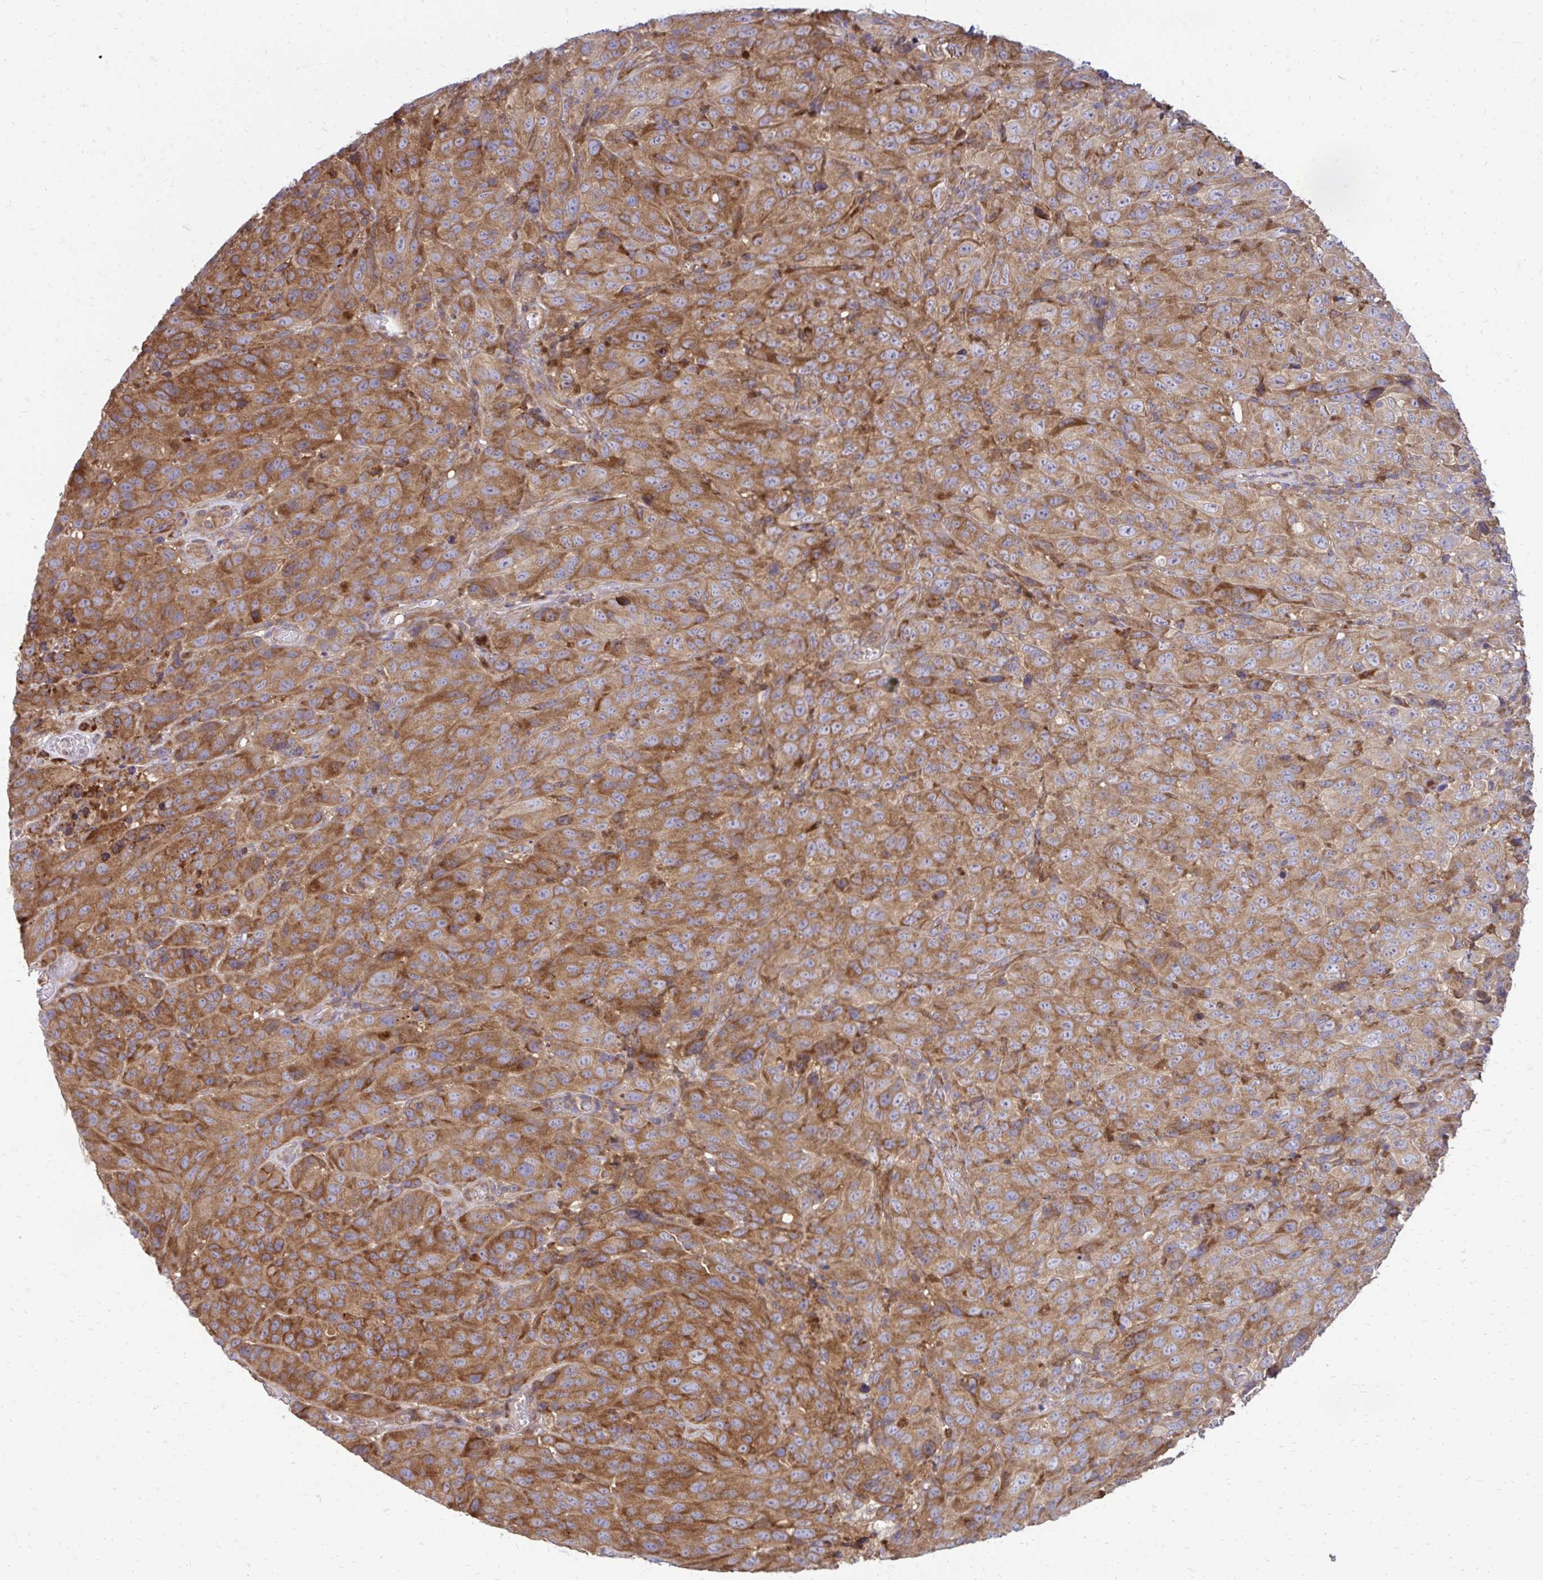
{"staining": {"intensity": "moderate", "quantity": ">75%", "location": "cytoplasmic/membranous"}, "tissue": "melanoma", "cell_type": "Tumor cells", "image_type": "cancer", "snomed": [{"axis": "morphology", "description": "Malignant melanoma, NOS"}, {"axis": "topography", "description": "Skin"}], "caption": "A brown stain highlights moderate cytoplasmic/membranous expression of a protein in malignant melanoma tumor cells. (brown staining indicates protein expression, while blue staining denotes nuclei).", "gene": "ASAP1", "patient": {"sex": "male", "age": 85}}